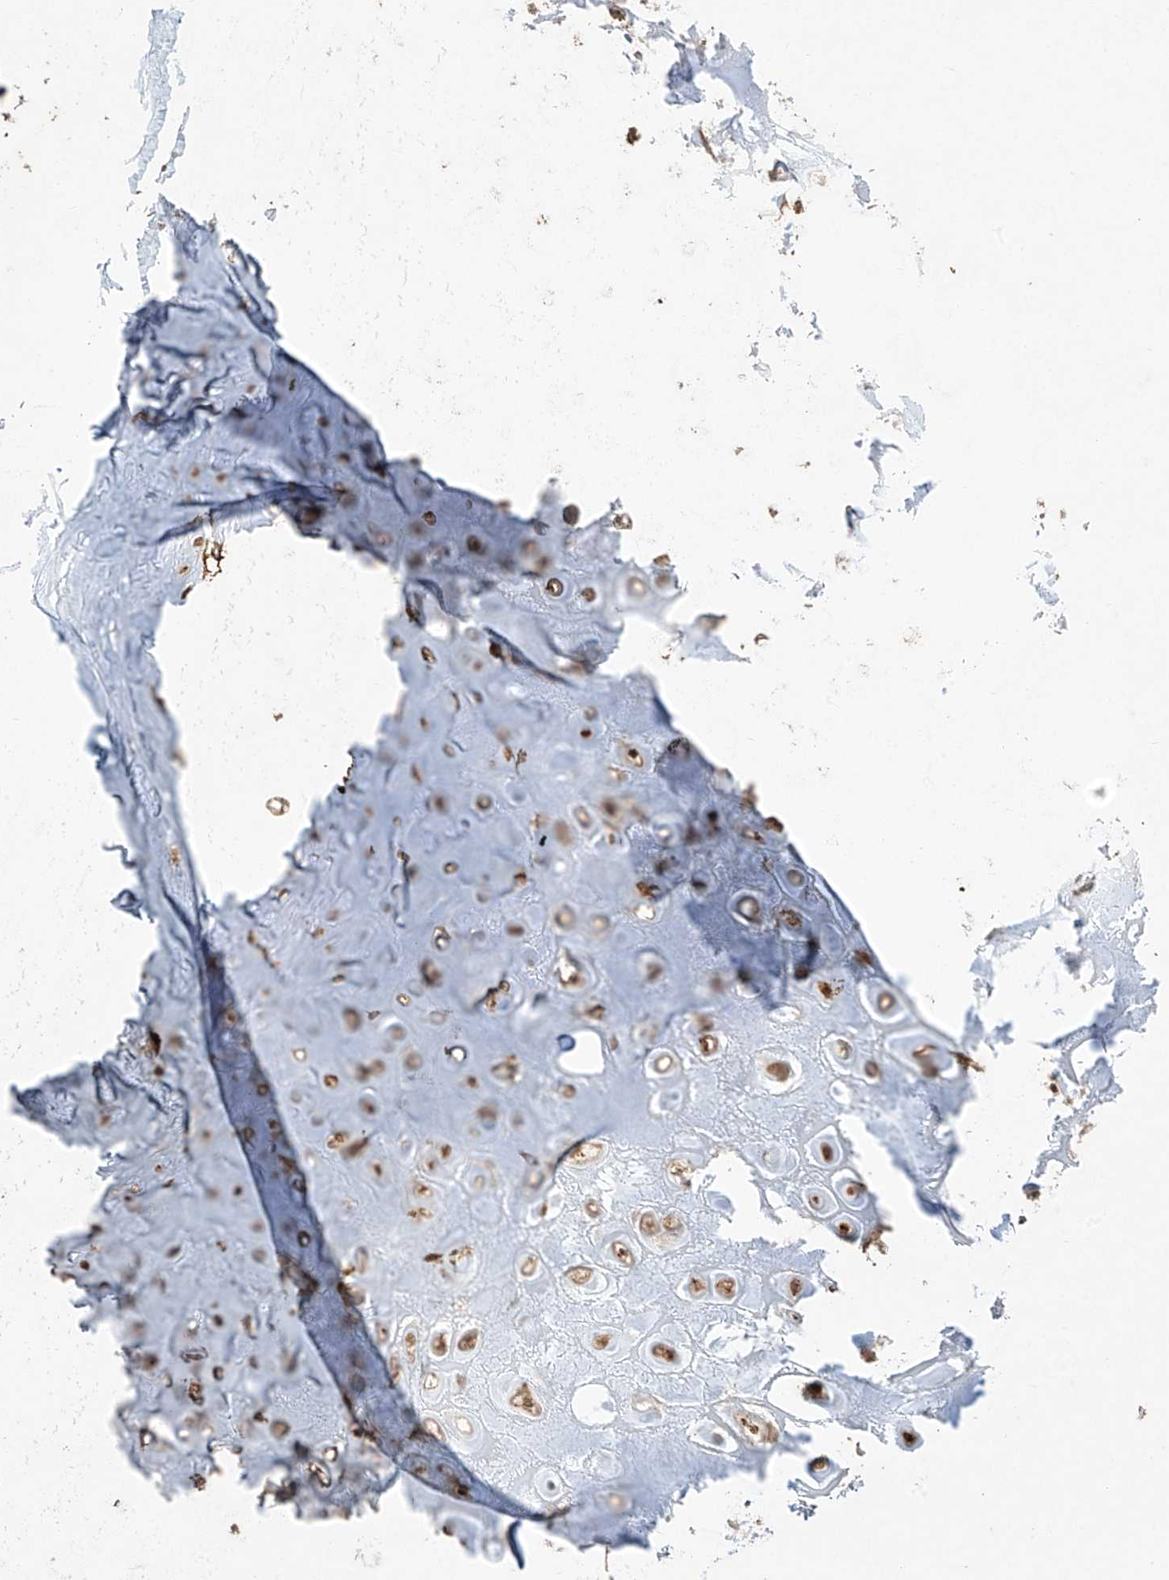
{"staining": {"intensity": "moderate", "quantity": ">75%", "location": "cytoplasmic/membranous,nuclear"}, "tissue": "adipose tissue", "cell_type": "Adipocytes", "image_type": "normal", "snomed": [{"axis": "morphology", "description": "Normal tissue, NOS"}, {"axis": "morphology", "description": "Basal cell carcinoma"}, {"axis": "topography", "description": "Skin"}], "caption": "IHC (DAB) staining of benign adipose tissue shows moderate cytoplasmic/membranous,nuclear protein expression in approximately >75% of adipocytes. (DAB (3,3'-diaminobenzidine) = brown stain, brightfield microscopy at high magnification).", "gene": "TTC22", "patient": {"sex": "female", "age": 89}}